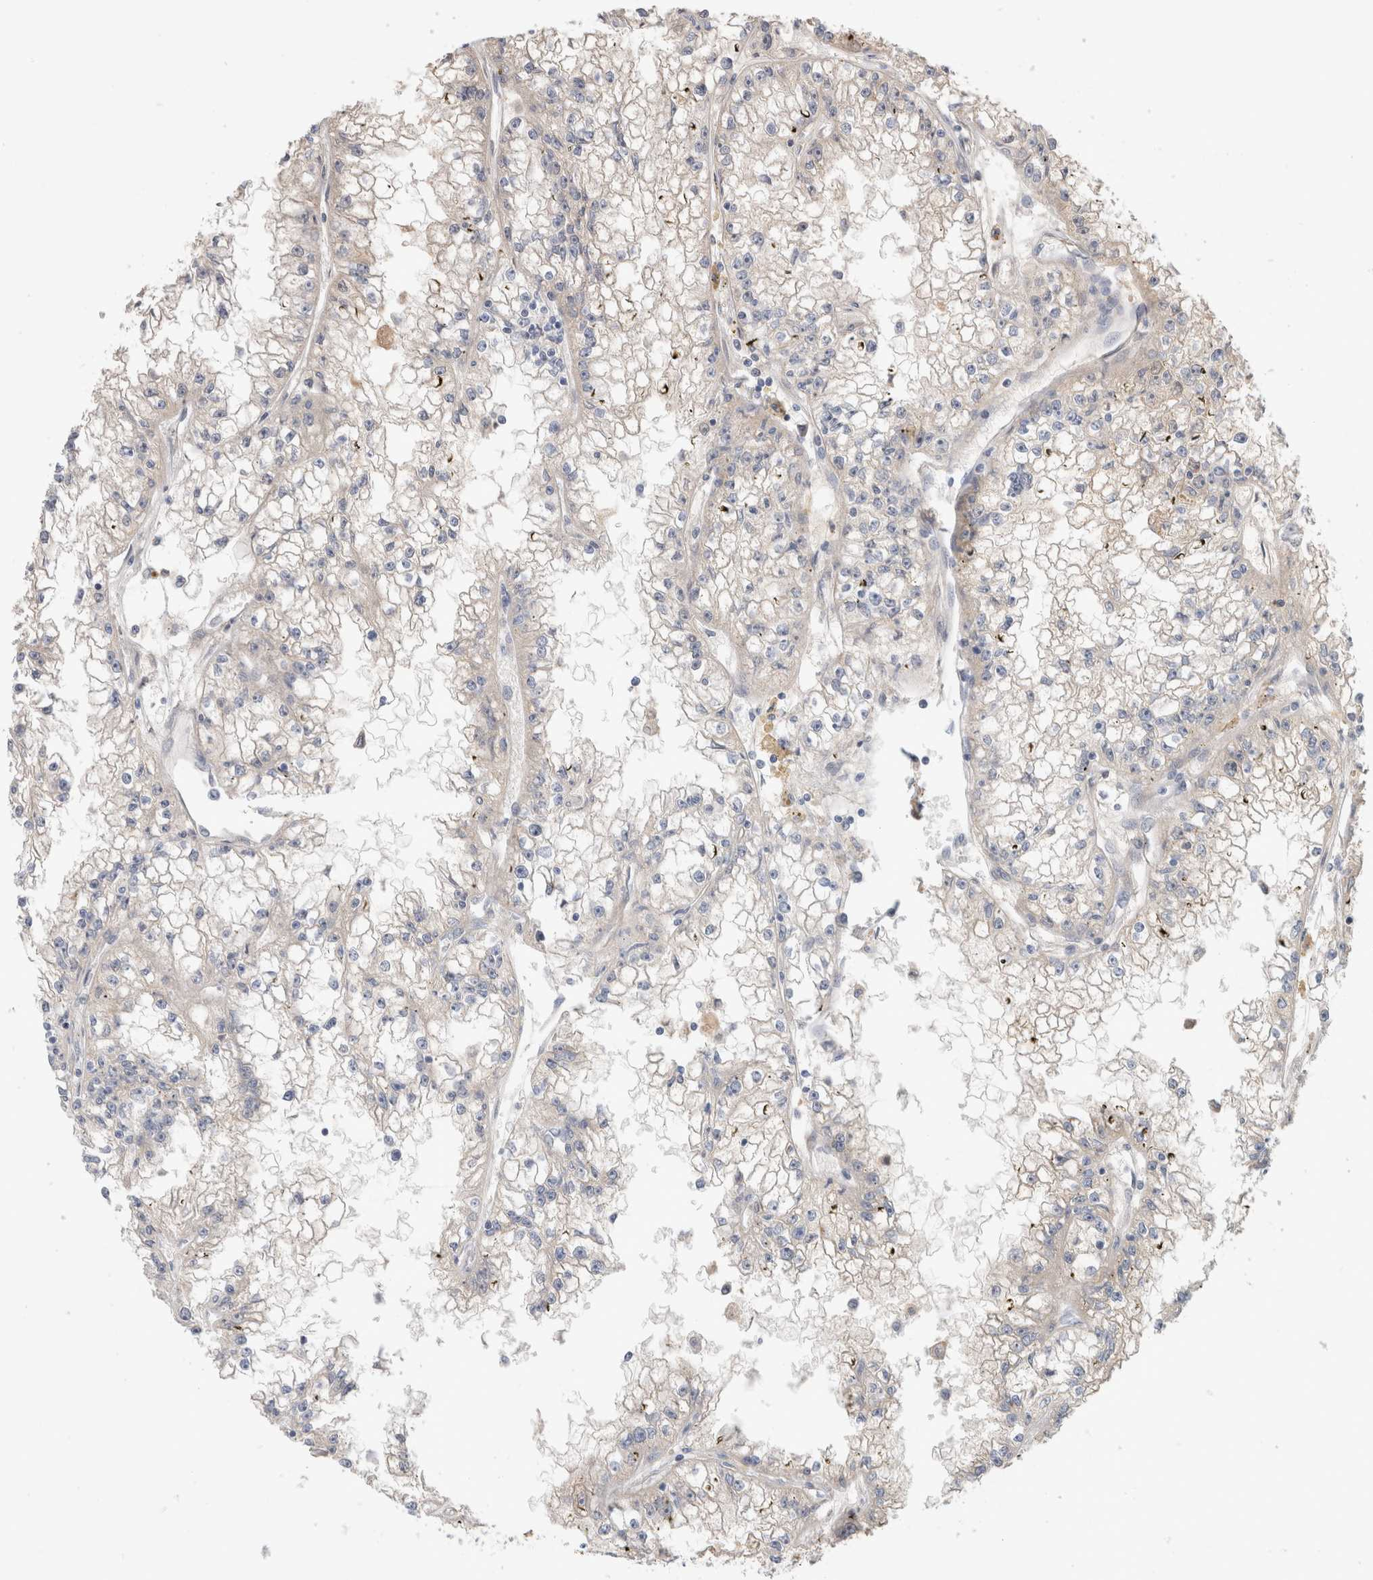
{"staining": {"intensity": "negative", "quantity": "none", "location": "none"}, "tissue": "renal cancer", "cell_type": "Tumor cells", "image_type": "cancer", "snomed": [{"axis": "morphology", "description": "Adenocarcinoma, NOS"}, {"axis": "topography", "description": "Kidney"}], "caption": "Immunohistochemistry (IHC) of human renal cancer (adenocarcinoma) exhibits no positivity in tumor cells.", "gene": "SYDE2", "patient": {"sex": "male", "age": 56}}